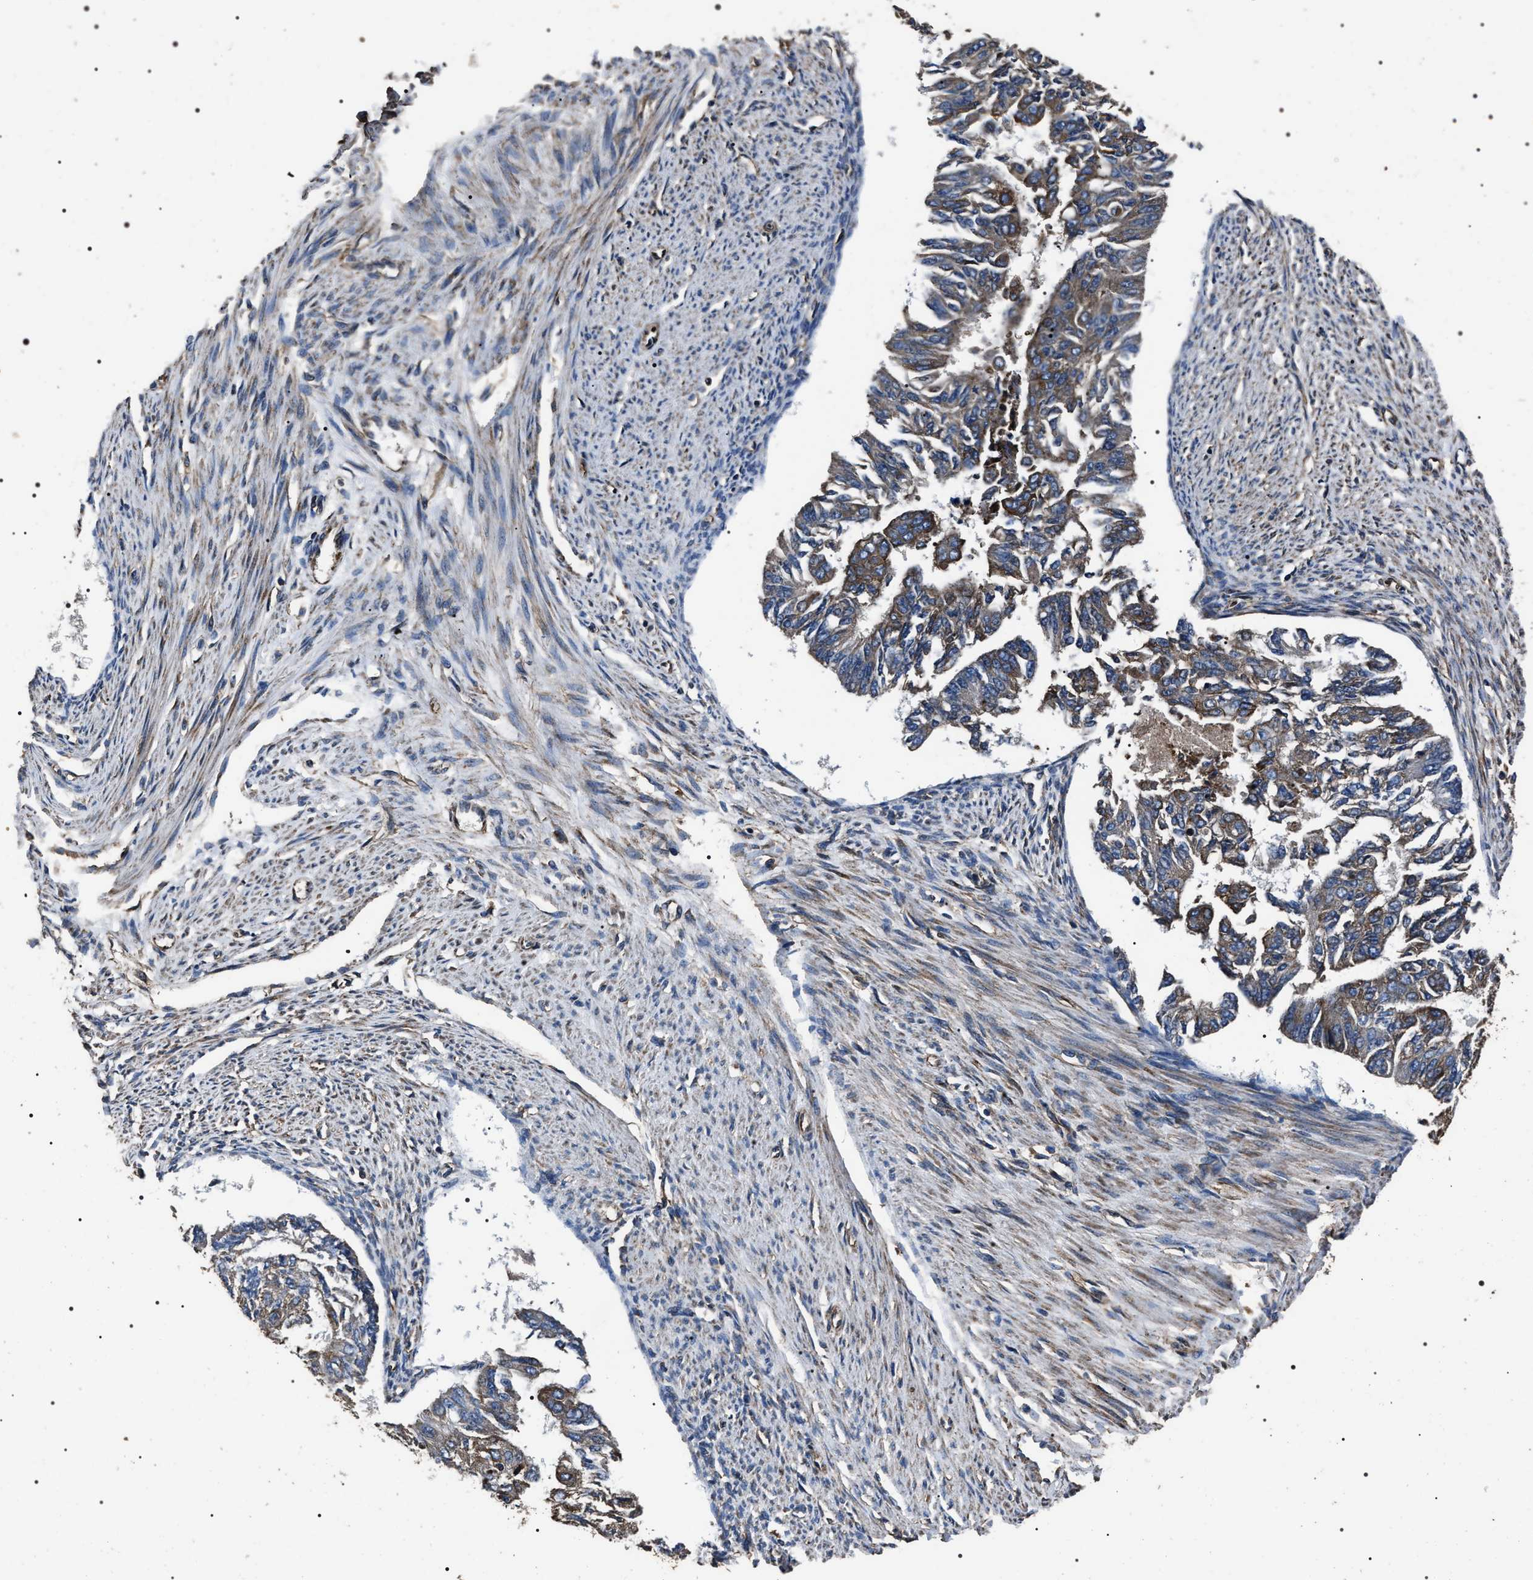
{"staining": {"intensity": "moderate", "quantity": "<25%", "location": "cytoplasmic/membranous"}, "tissue": "endometrial cancer", "cell_type": "Tumor cells", "image_type": "cancer", "snomed": [{"axis": "morphology", "description": "Adenocarcinoma, NOS"}, {"axis": "topography", "description": "Endometrium"}], "caption": "Endometrial cancer (adenocarcinoma) stained with a protein marker displays moderate staining in tumor cells.", "gene": "HSCB", "patient": {"sex": "female", "age": 32}}